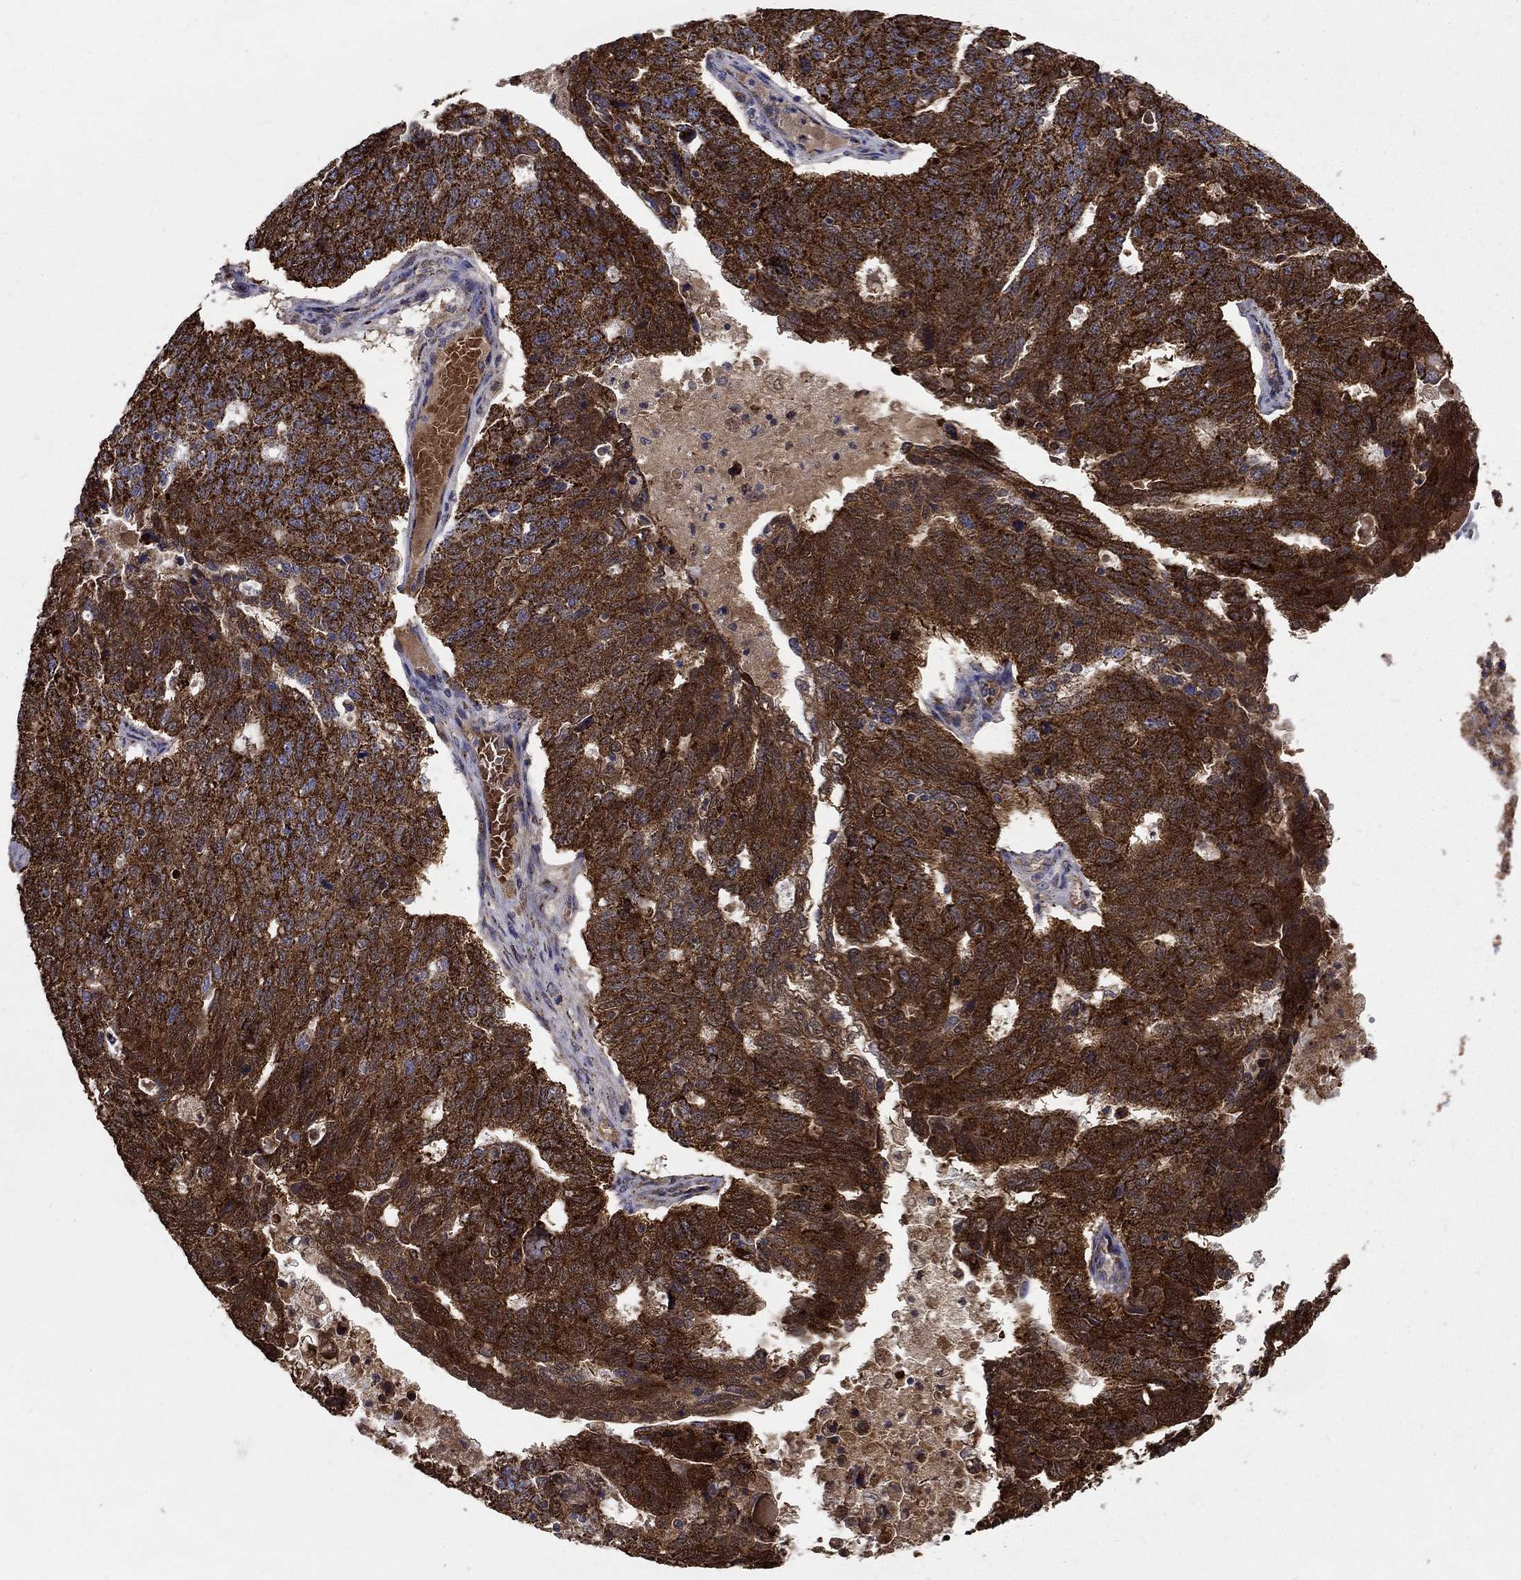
{"staining": {"intensity": "strong", "quantity": ">75%", "location": "cytoplasmic/membranous"}, "tissue": "ovarian cancer", "cell_type": "Tumor cells", "image_type": "cancer", "snomed": [{"axis": "morphology", "description": "Cystadenocarcinoma, serous, NOS"}, {"axis": "topography", "description": "Ovary"}], "caption": "Immunohistochemistry (DAB (3,3'-diaminobenzidine)) staining of ovarian serous cystadenocarcinoma demonstrates strong cytoplasmic/membranous protein staining in about >75% of tumor cells.", "gene": "GCSH", "patient": {"sex": "female", "age": 71}}